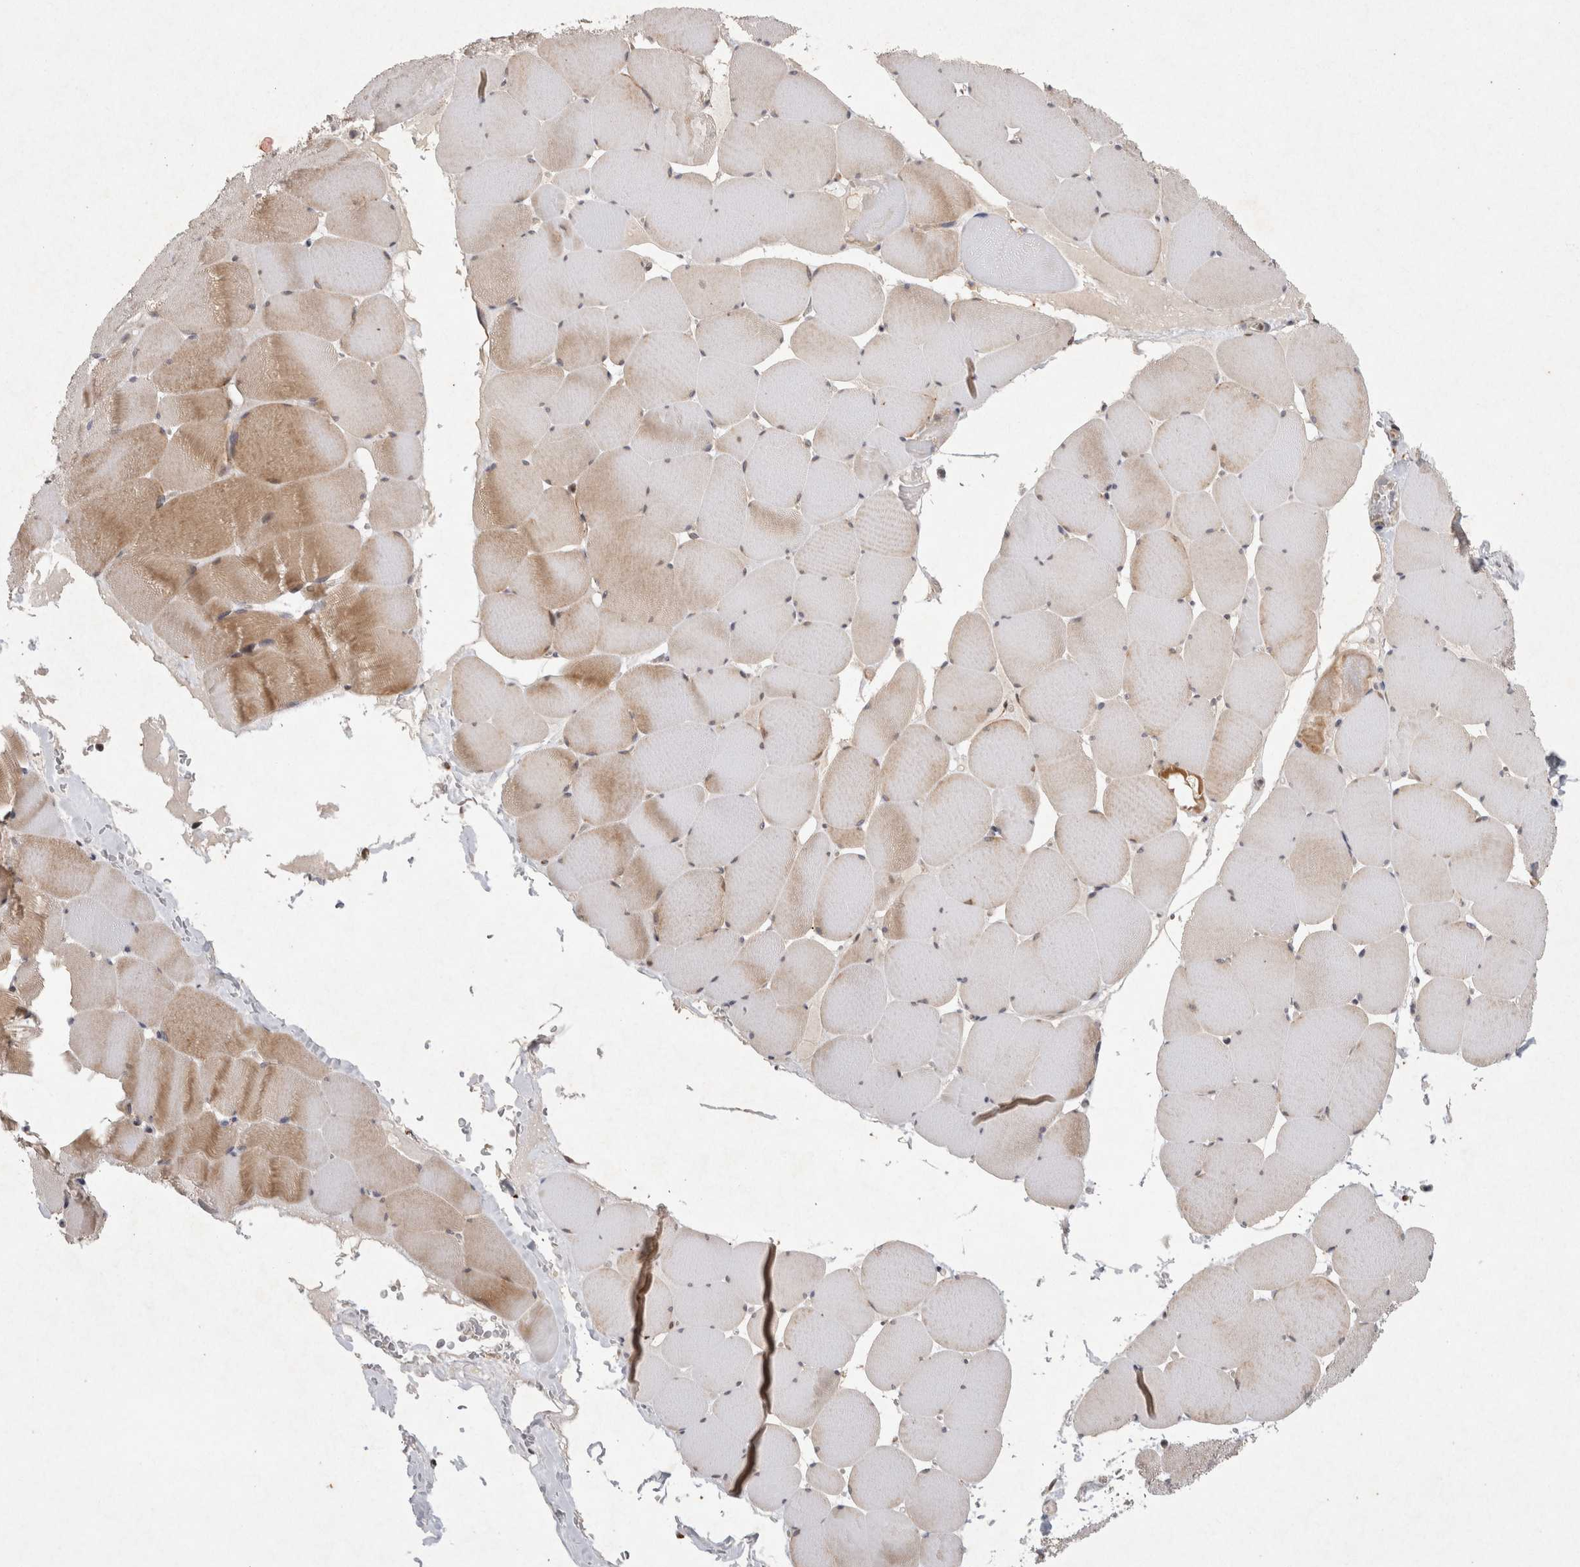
{"staining": {"intensity": "weak", "quantity": ">75%", "location": "cytoplasmic/membranous"}, "tissue": "skeletal muscle", "cell_type": "Myocytes", "image_type": "normal", "snomed": [{"axis": "morphology", "description": "Normal tissue, NOS"}, {"axis": "topography", "description": "Skeletal muscle"}], "caption": "DAB immunohistochemical staining of benign human skeletal muscle displays weak cytoplasmic/membranous protein positivity in about >75% of myocytes.", "gene": "CRISPLD1", "patient": {"sex": "male", "age": 62}}